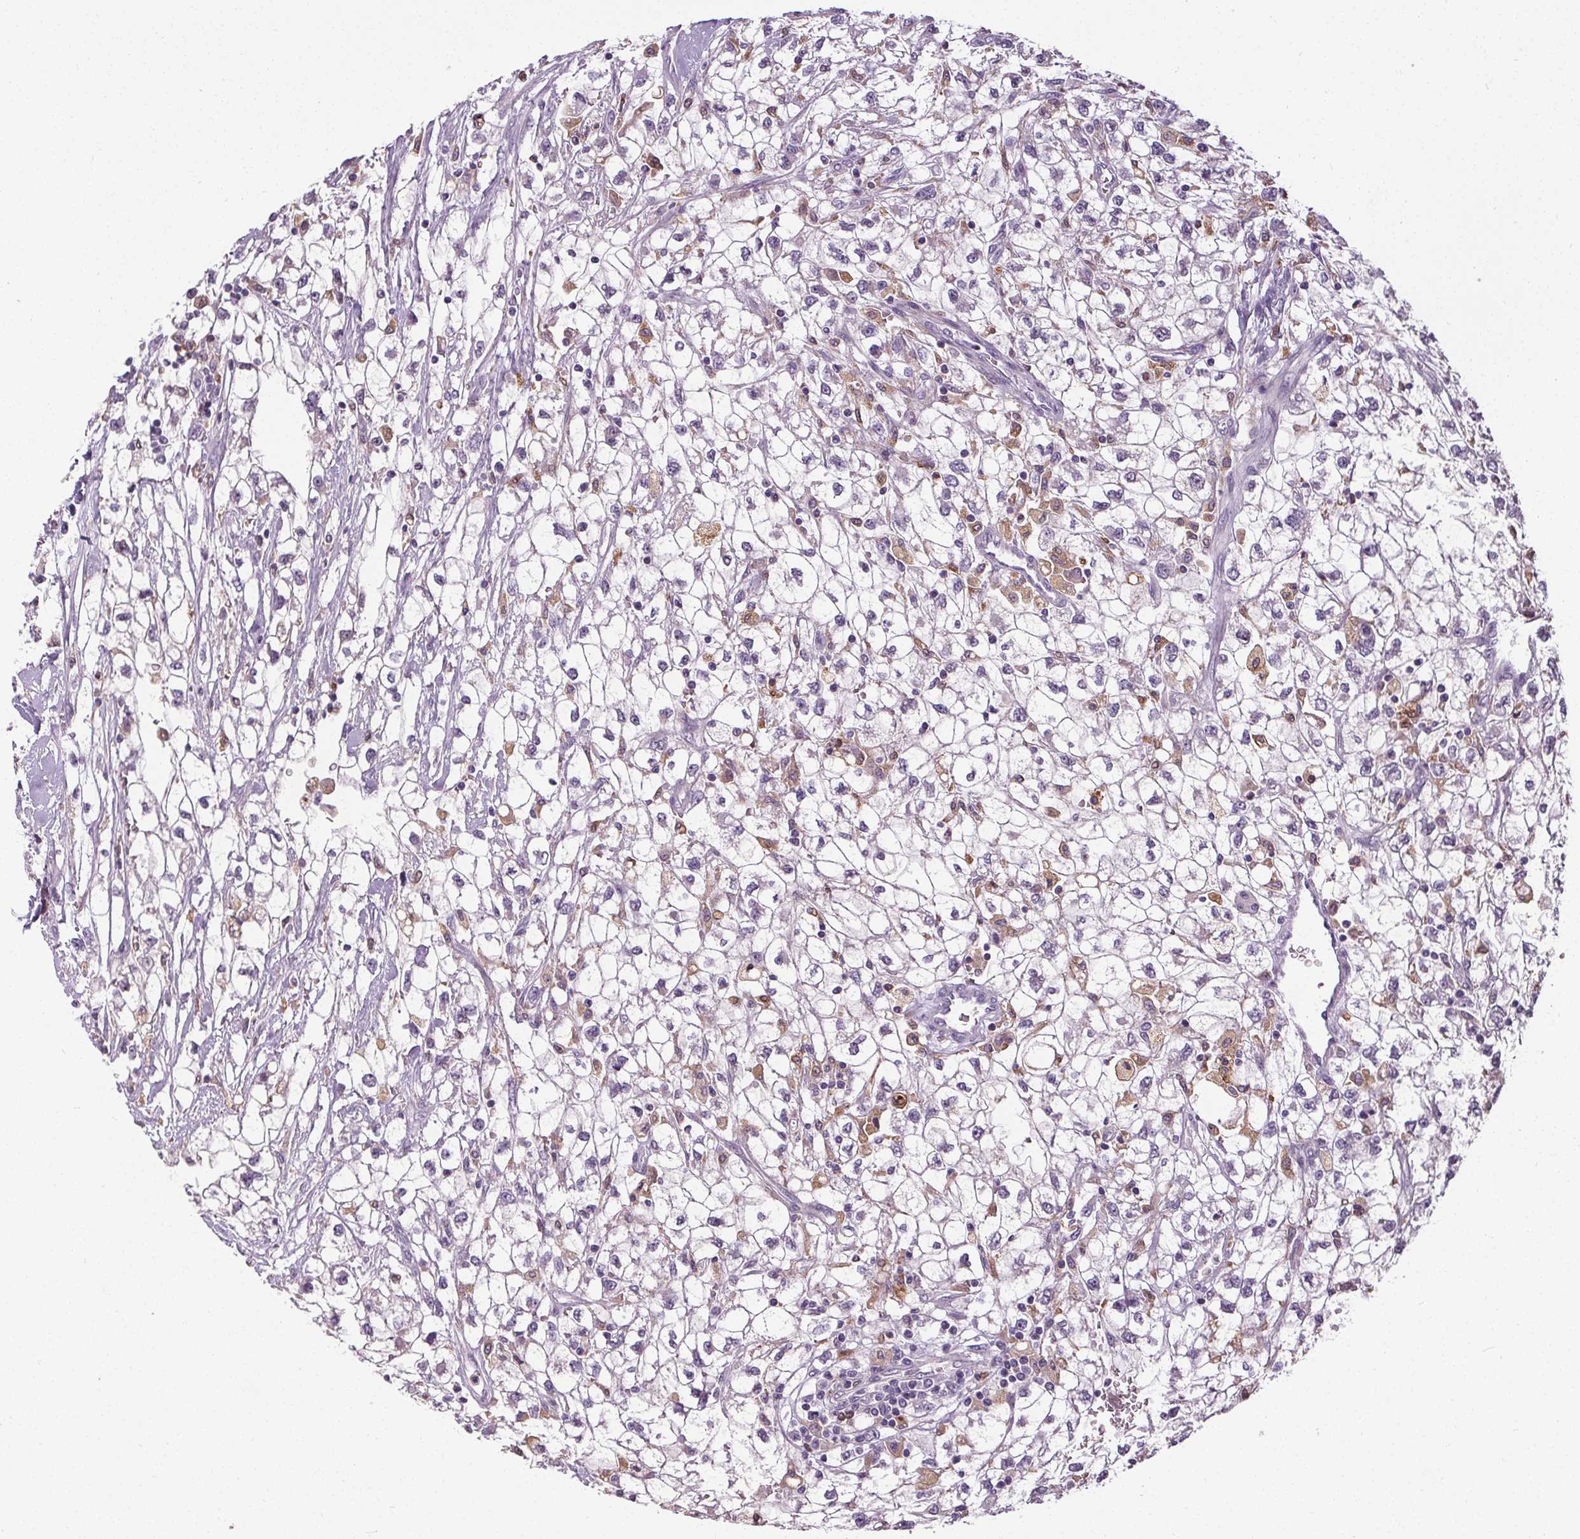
{"staining": {"intensity": "negative", "quantity": "none", "location": "none"}, "tissue": "renal cancer", "cell_type": "Tumor cells", "image_type": "cancer", "snomed": [{"axis": "morphology", "description": "Adenocarcinoma, NOS"}, {"axis": "topography", "description": "Kidney"}], "caption": "The immunohistochemistry (IHC) photomicrograph has no significant positivity in tumor cells of renal adenocarcinoma tissue. (Brightfield microscopy of DAB (3,3'-diaminobenzidine) IHC at high magnification).", "gene": "TMEM240", "patient": {"sex": "male", "age": 59}}